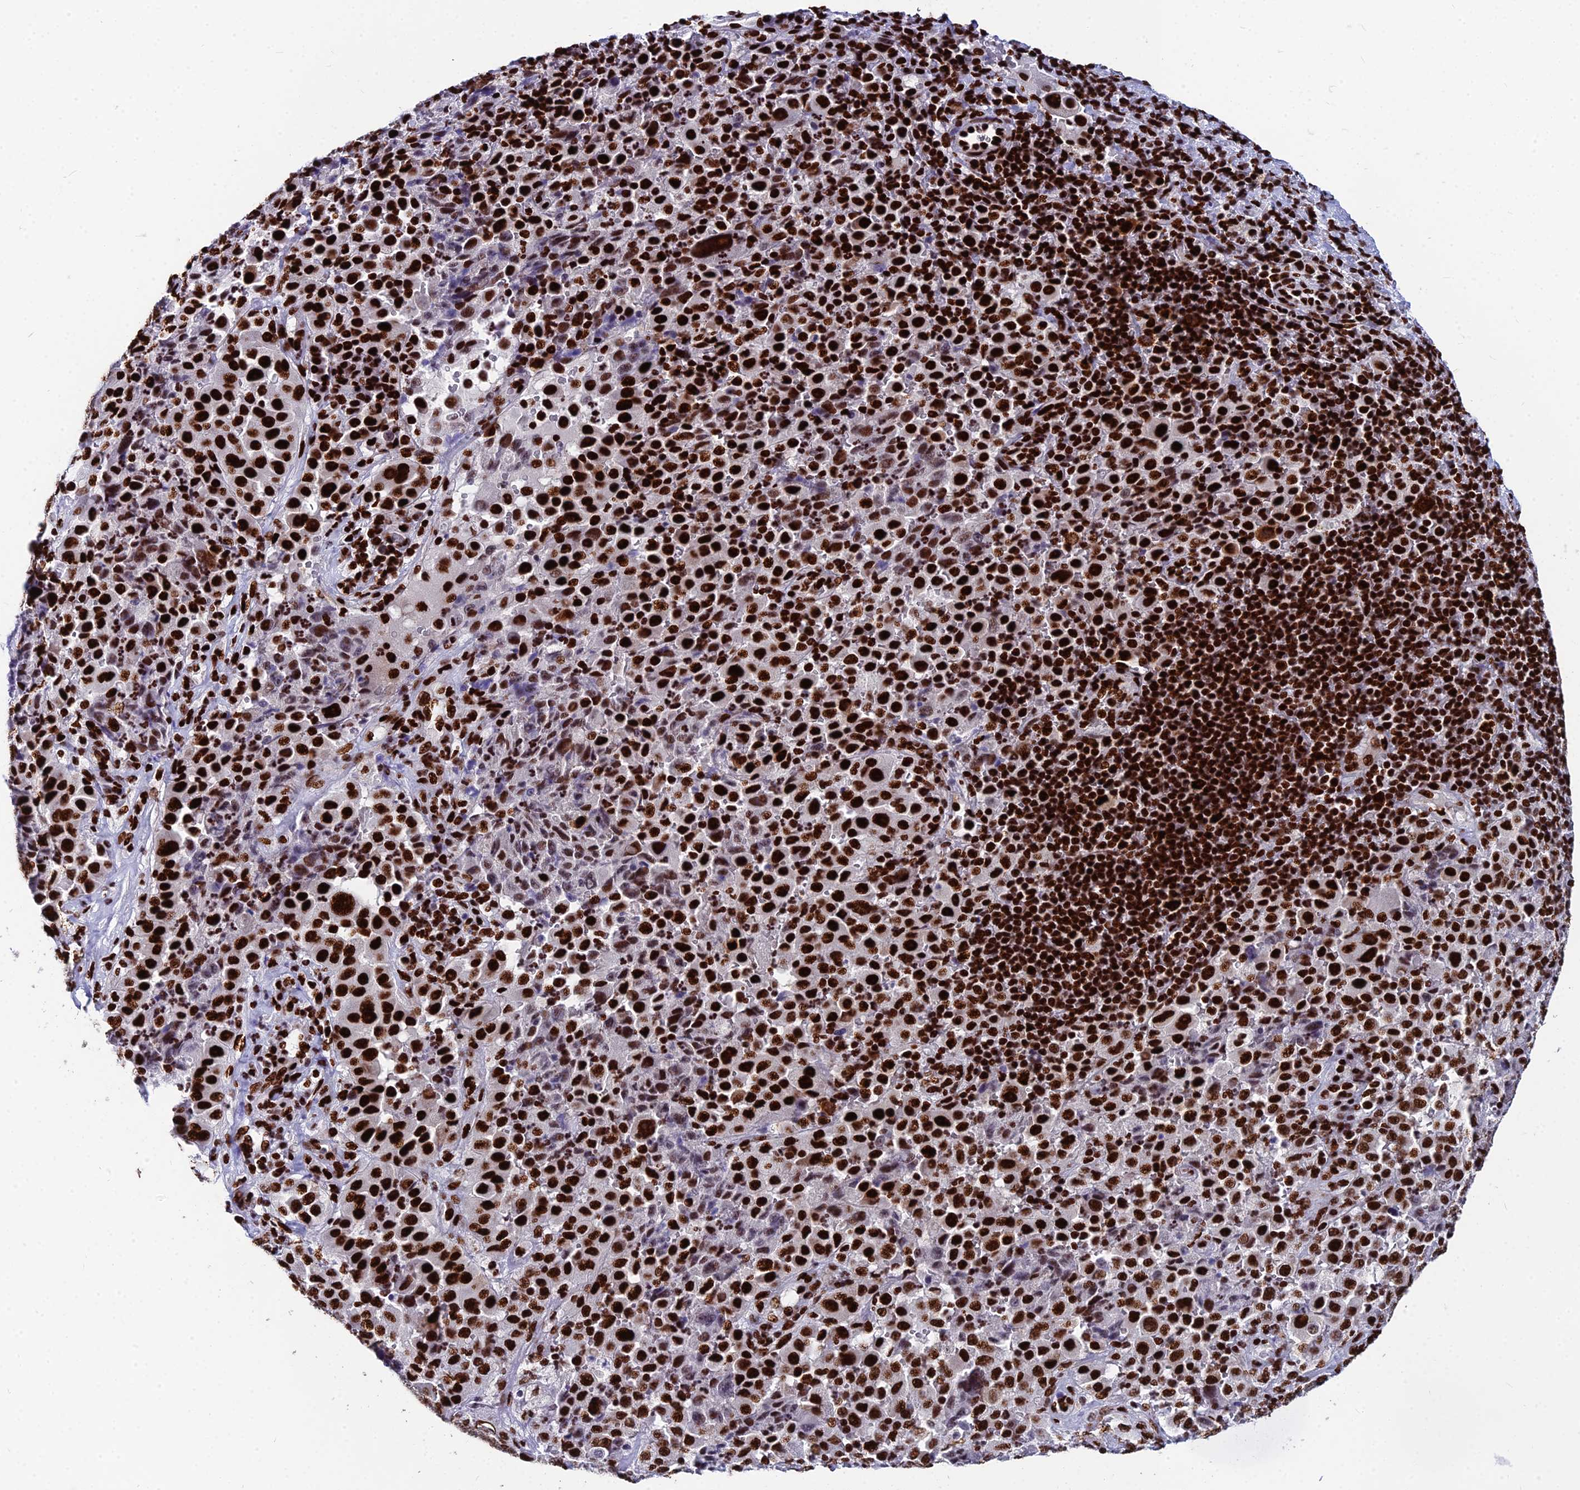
{"staining": {"intensity": "strong", "quantity": ">75%", "location": "nuclear"}, "tissue": "melanoma", "cell_type": "Tumor cells", "image_type": "cancer", "snomed": [{"axis": "morphology", "description": "Malignant melanoma, Metastatic site"}, {"axis": "topography", "description": "Lymph node"}], "caption": "Melanoma tissue reveals strong nuclear expression in approximately >75% of tumor cells", "gene": "HNRNPH1", "patient": {"sex": "male", "age": 62}}